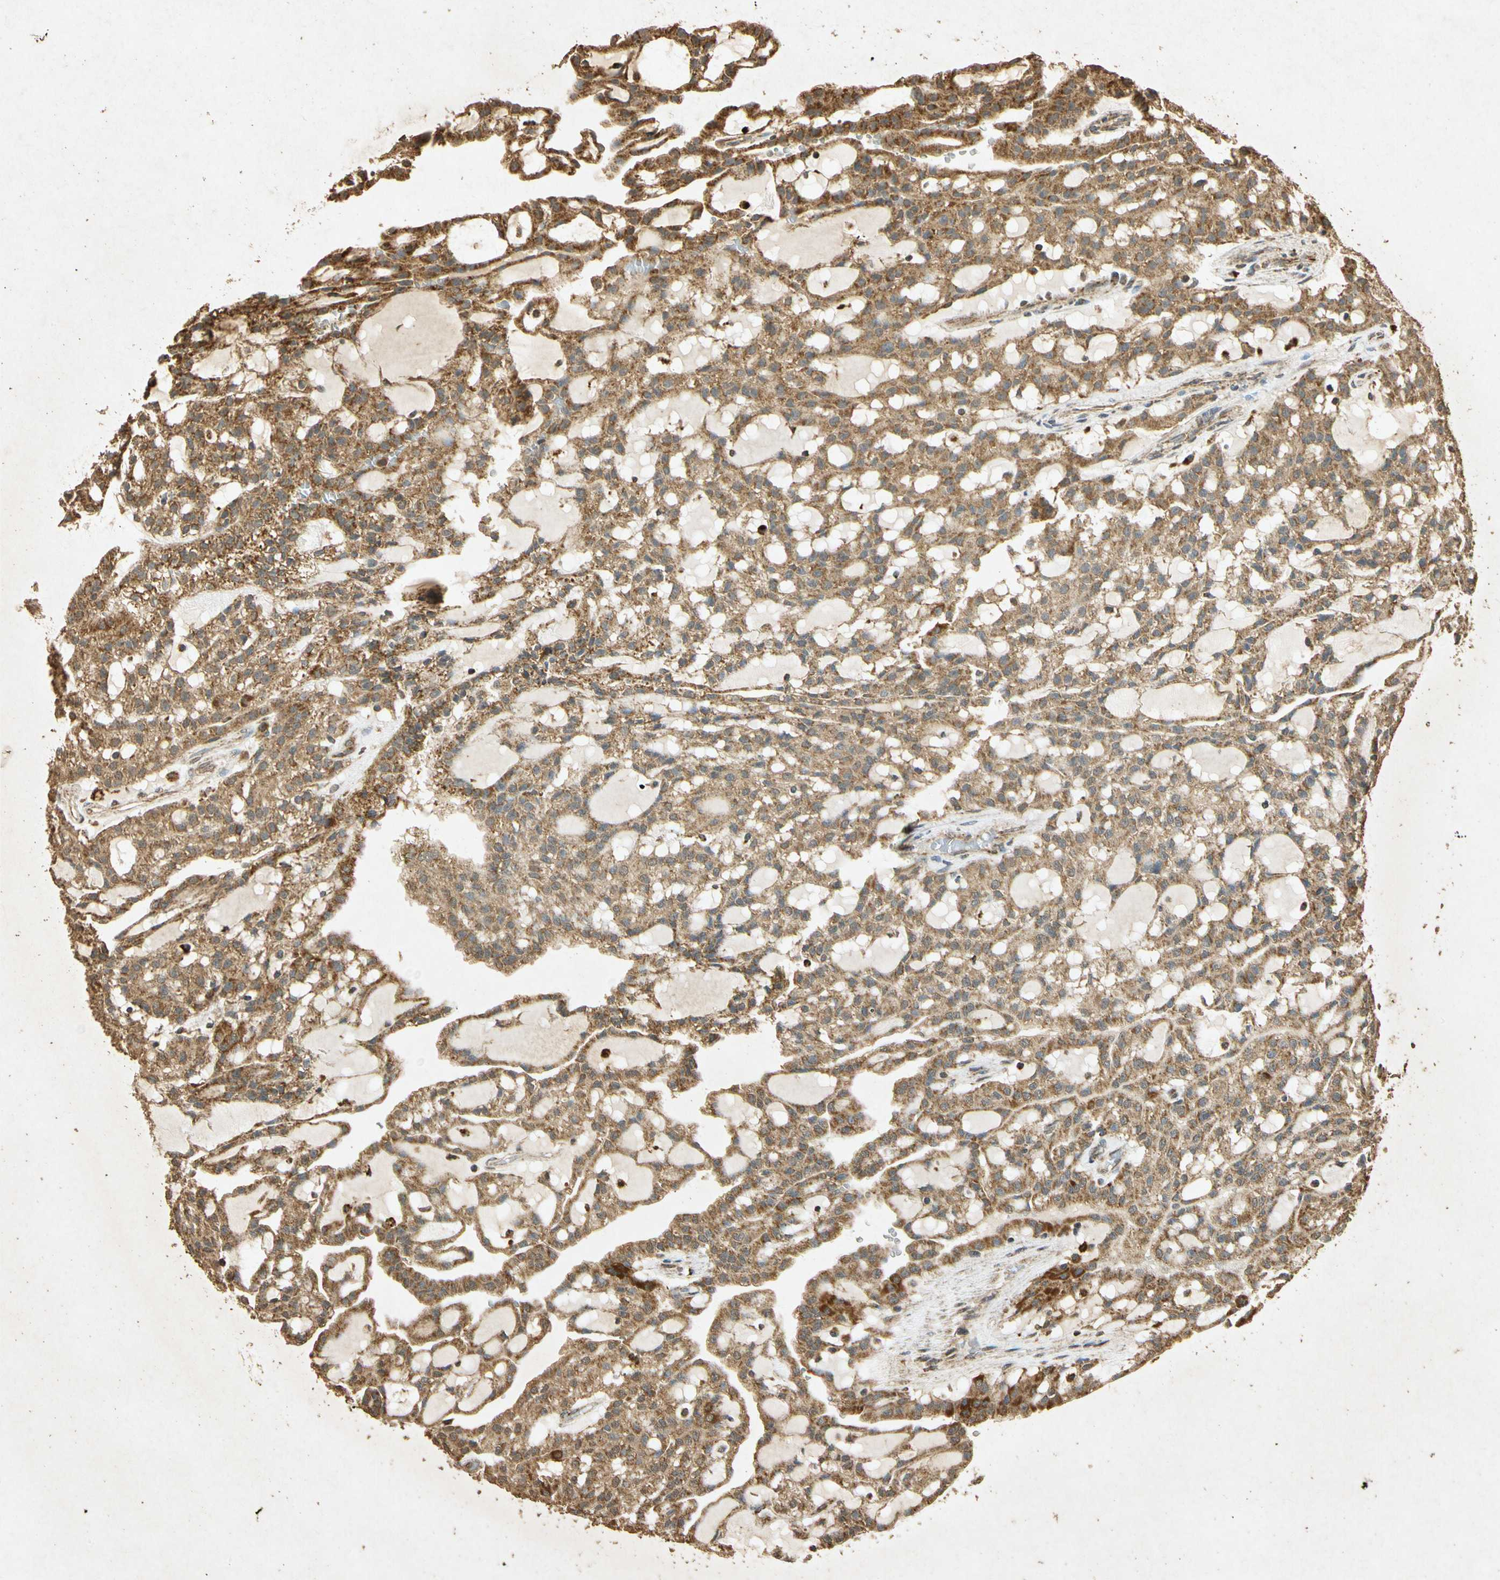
{"staining": {"intensity": "strong", "quantity": "25%-75%", "location": "cytoplasmic/membranous"}, "tissue": "renal cancer", "cell_type": "Tumor cells", "image_type": "cancer", "snomed": [{"axis": "morphology", "description": "Adenocarcinoma, NOS"}, {"axis": "topography", "description": "Kidney"}], "caption": "Tumor cells exhibit high levels of strong cytoplasmic/membranous positivity in approximately 25%-75% of cells in human renal cancer.", "gene": "PRDX3", "patient": {"sex": "male", "age": 63}}